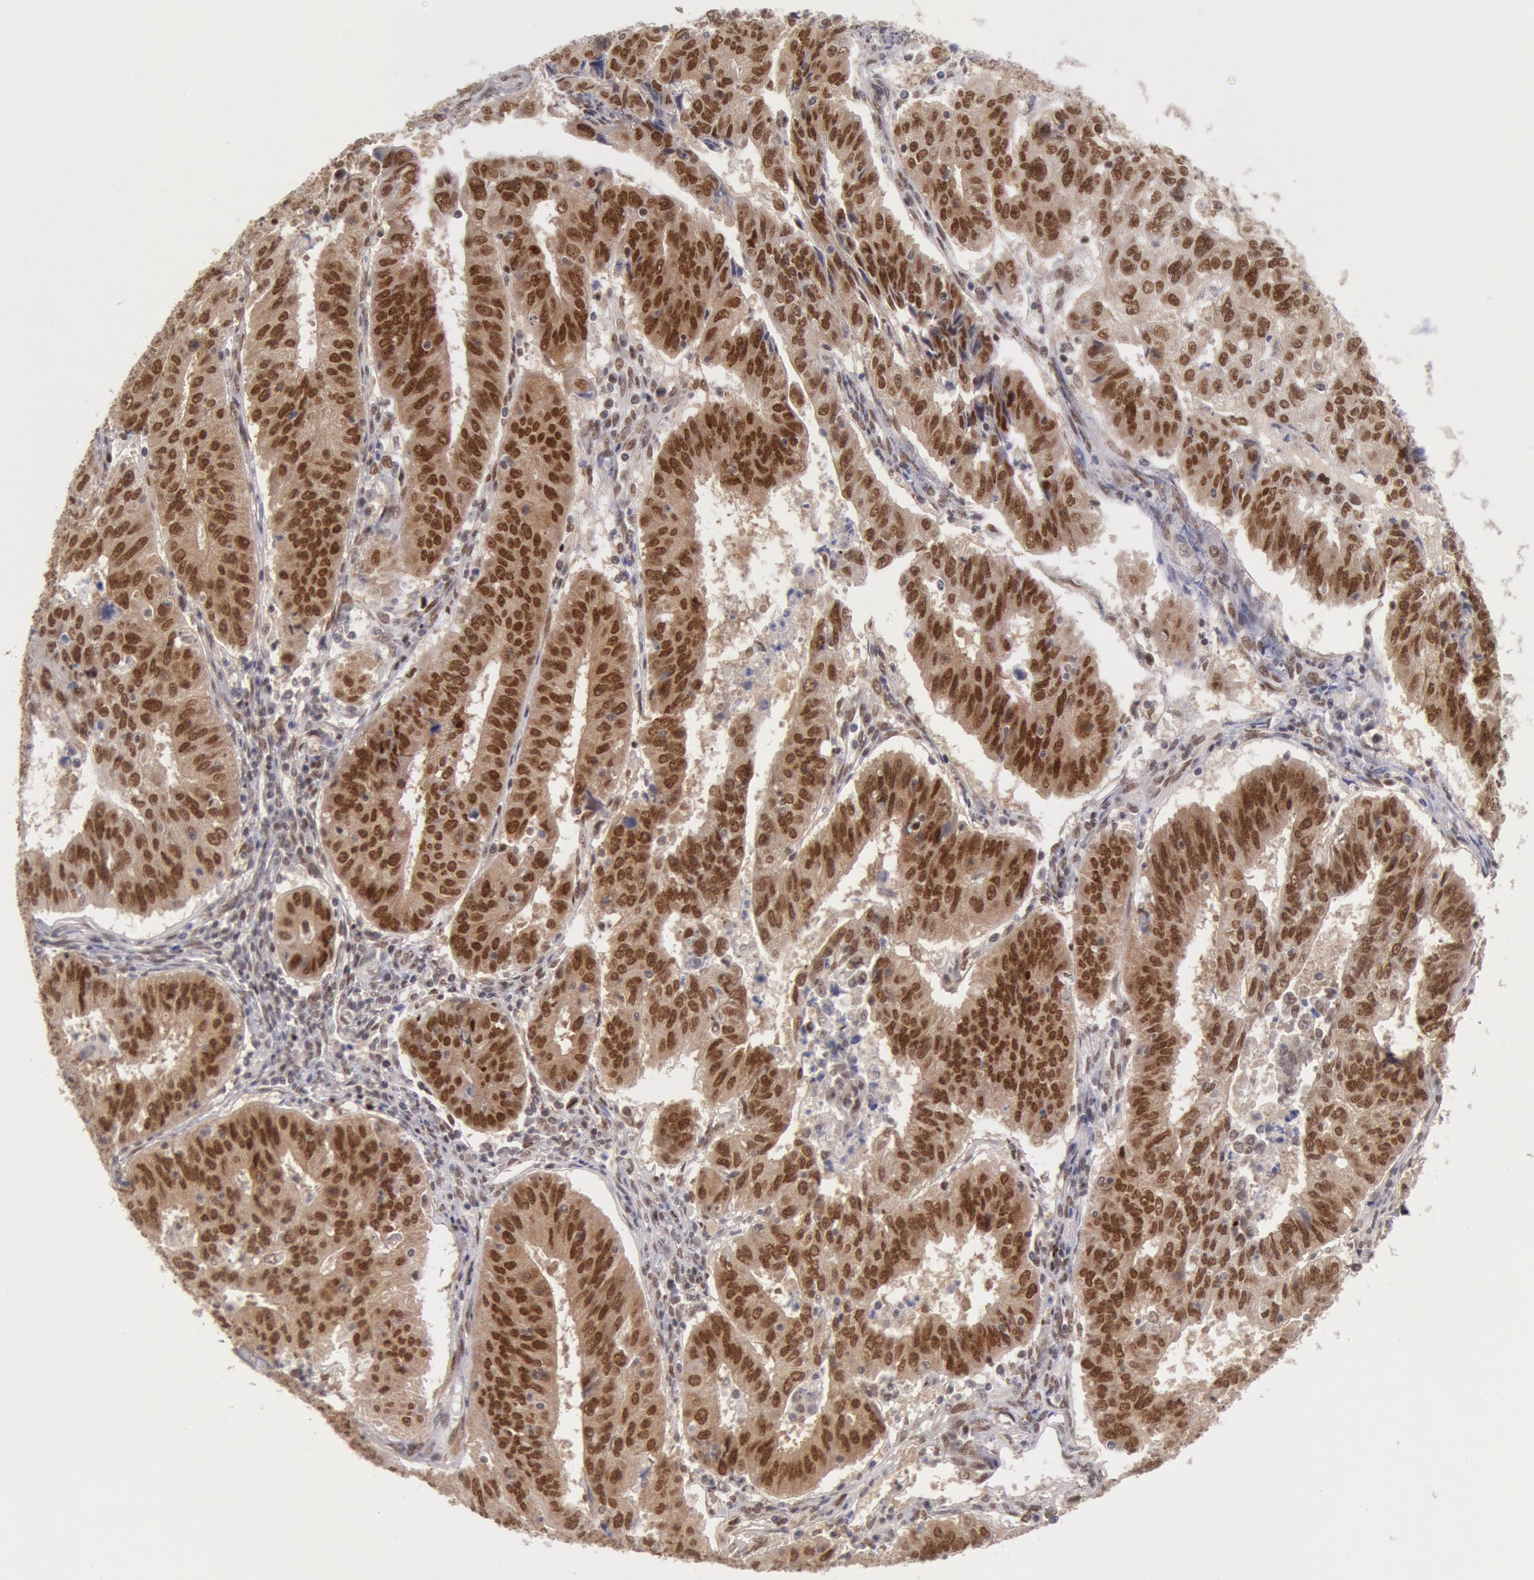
{"staining": {"intensity": "strong", "quantity": ">75%", "location": "cytoplasmic/membranous,nuclear"}, "tissue": "endometrial cancer", "cell_type": "Tumor cells", "image_type": "cancer", "snomed": [{"axis": "morphology", "description": "Adenocarcinoma, NOS"}, {"axis": "topography", "description": "Endometrium"}], "caption": "Protein staining of adenocarcinoma (endometrial) tissue exhibits strong cytoplasmic/membranous and nuclear positivity in approximately >75% of tumor cells.", "gene": "CDKN2B", "patient": {"sex": "female", "age": 42}}